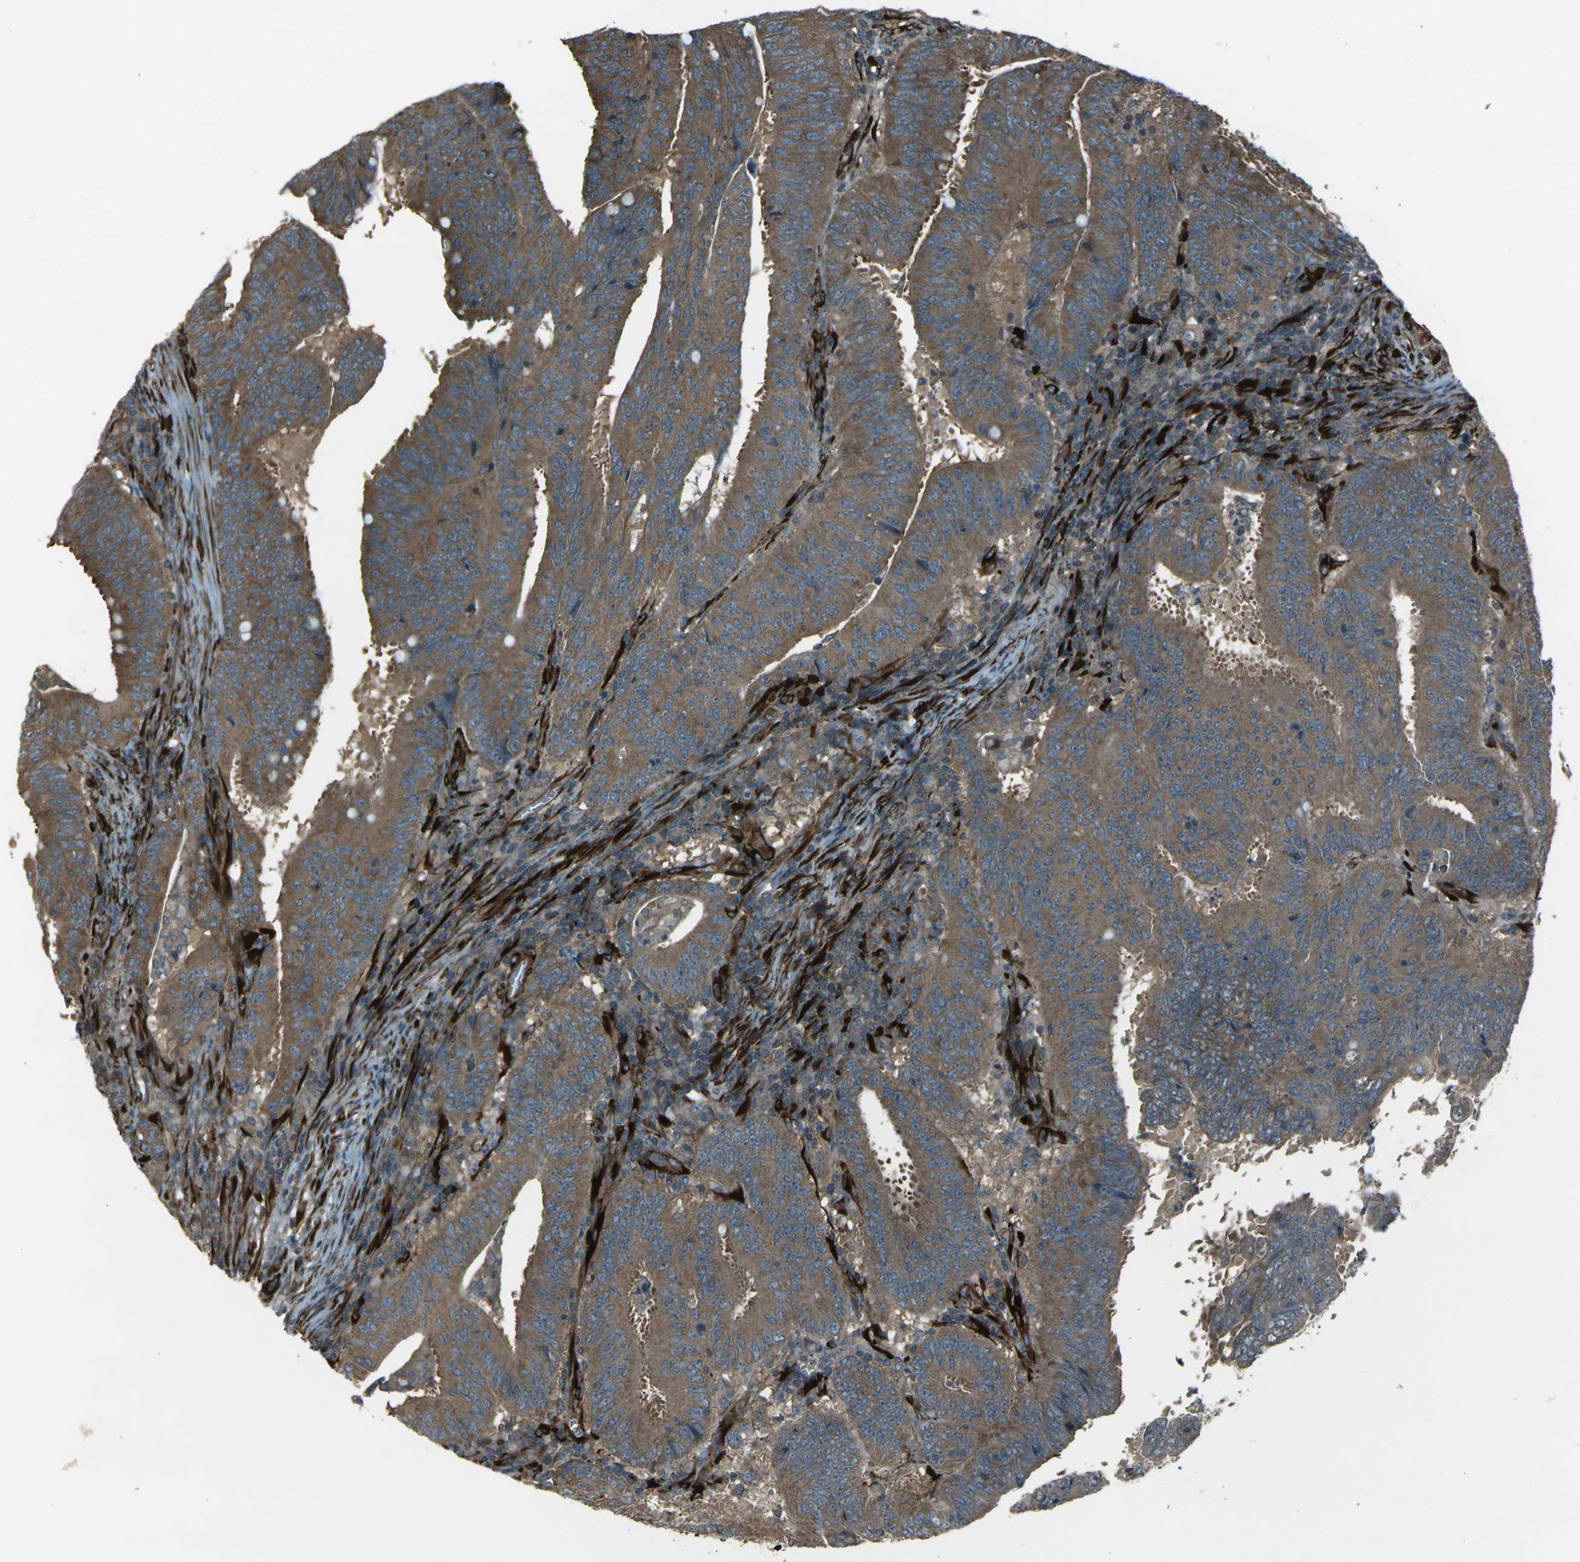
{"staining": {"intensity": "moderate", "quantity": ">75%", "location": "cytoplasmic/membranous"}, "tissue": "colorectal cancer", "cell_type": "Tumor cells", "image_type": "cancer", "snomed": [{"axis": "morphology", "description": "Adenocarcinoma, NOS"}, {"axis": "topography", "description": "Colon"}], "caption": "Immunohistochemical staining of adenocarcinoma (colorectal) shows medium levels of moderate cytoplasmic/membranous positivity in approximately >75% of tumor cells.", "gene": "LSMEM1", "patient": {"sex": "male", "age": 45}}